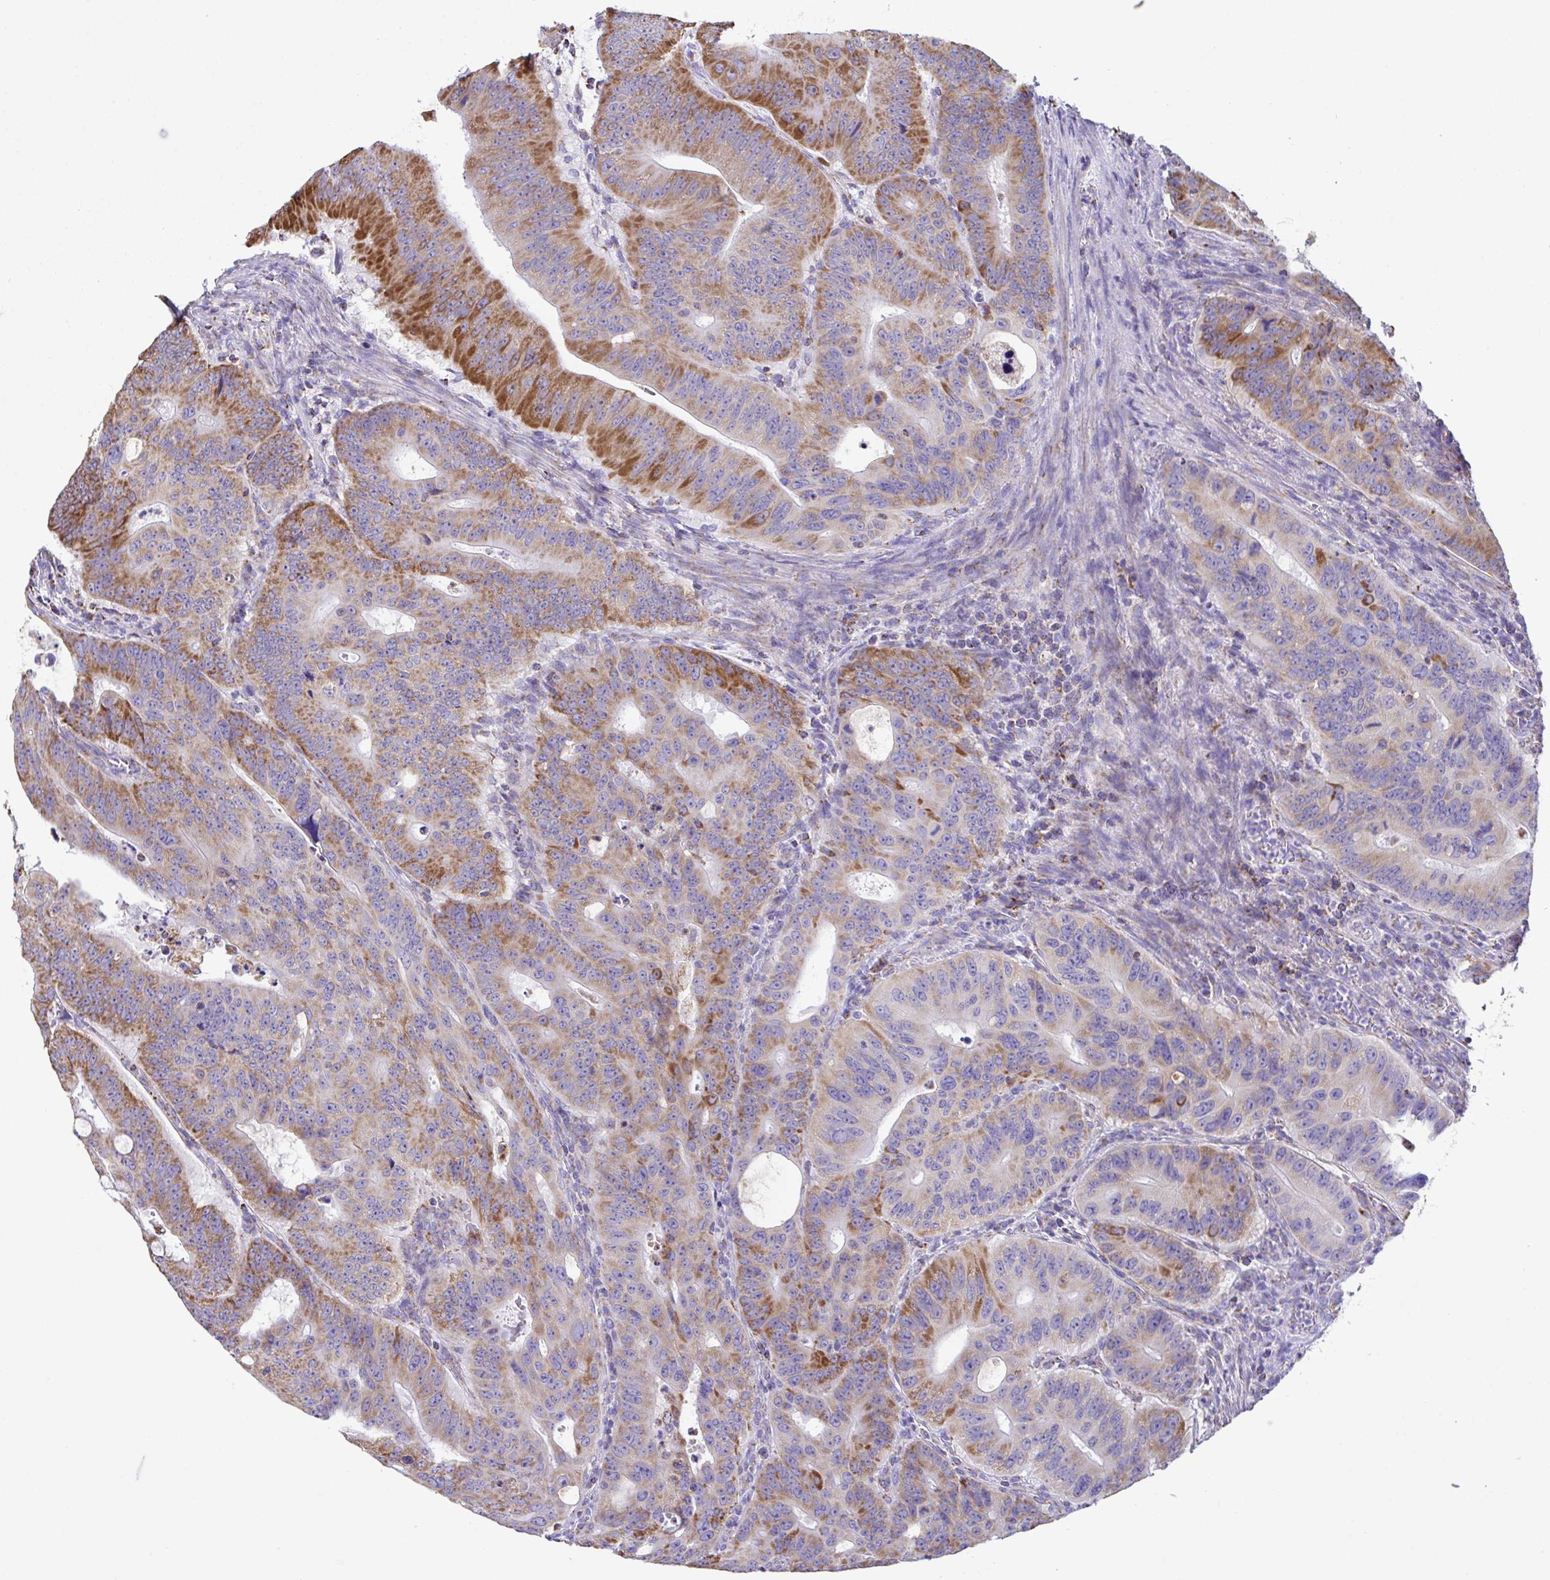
{"staining": {"intensity": "moderate", "quantity": "25%-75%", "location": "cytoplasmic/membranous"}, "tissue": "colorectal cancer", "cell_type": "Tumor cells", "image_type": "cancer", "snomed": [{"axis": "morphology", "description": "Adenocarcinoma, NOS"}, {"axis": "topography", "description": "Colon"}], "caption": "Human colorectal adenocarcinoma stained with a protein marker displays moderate staining in tumor cells.", "gene": "PCMTD2", "patient": {"sex": "male", "age": 62}}